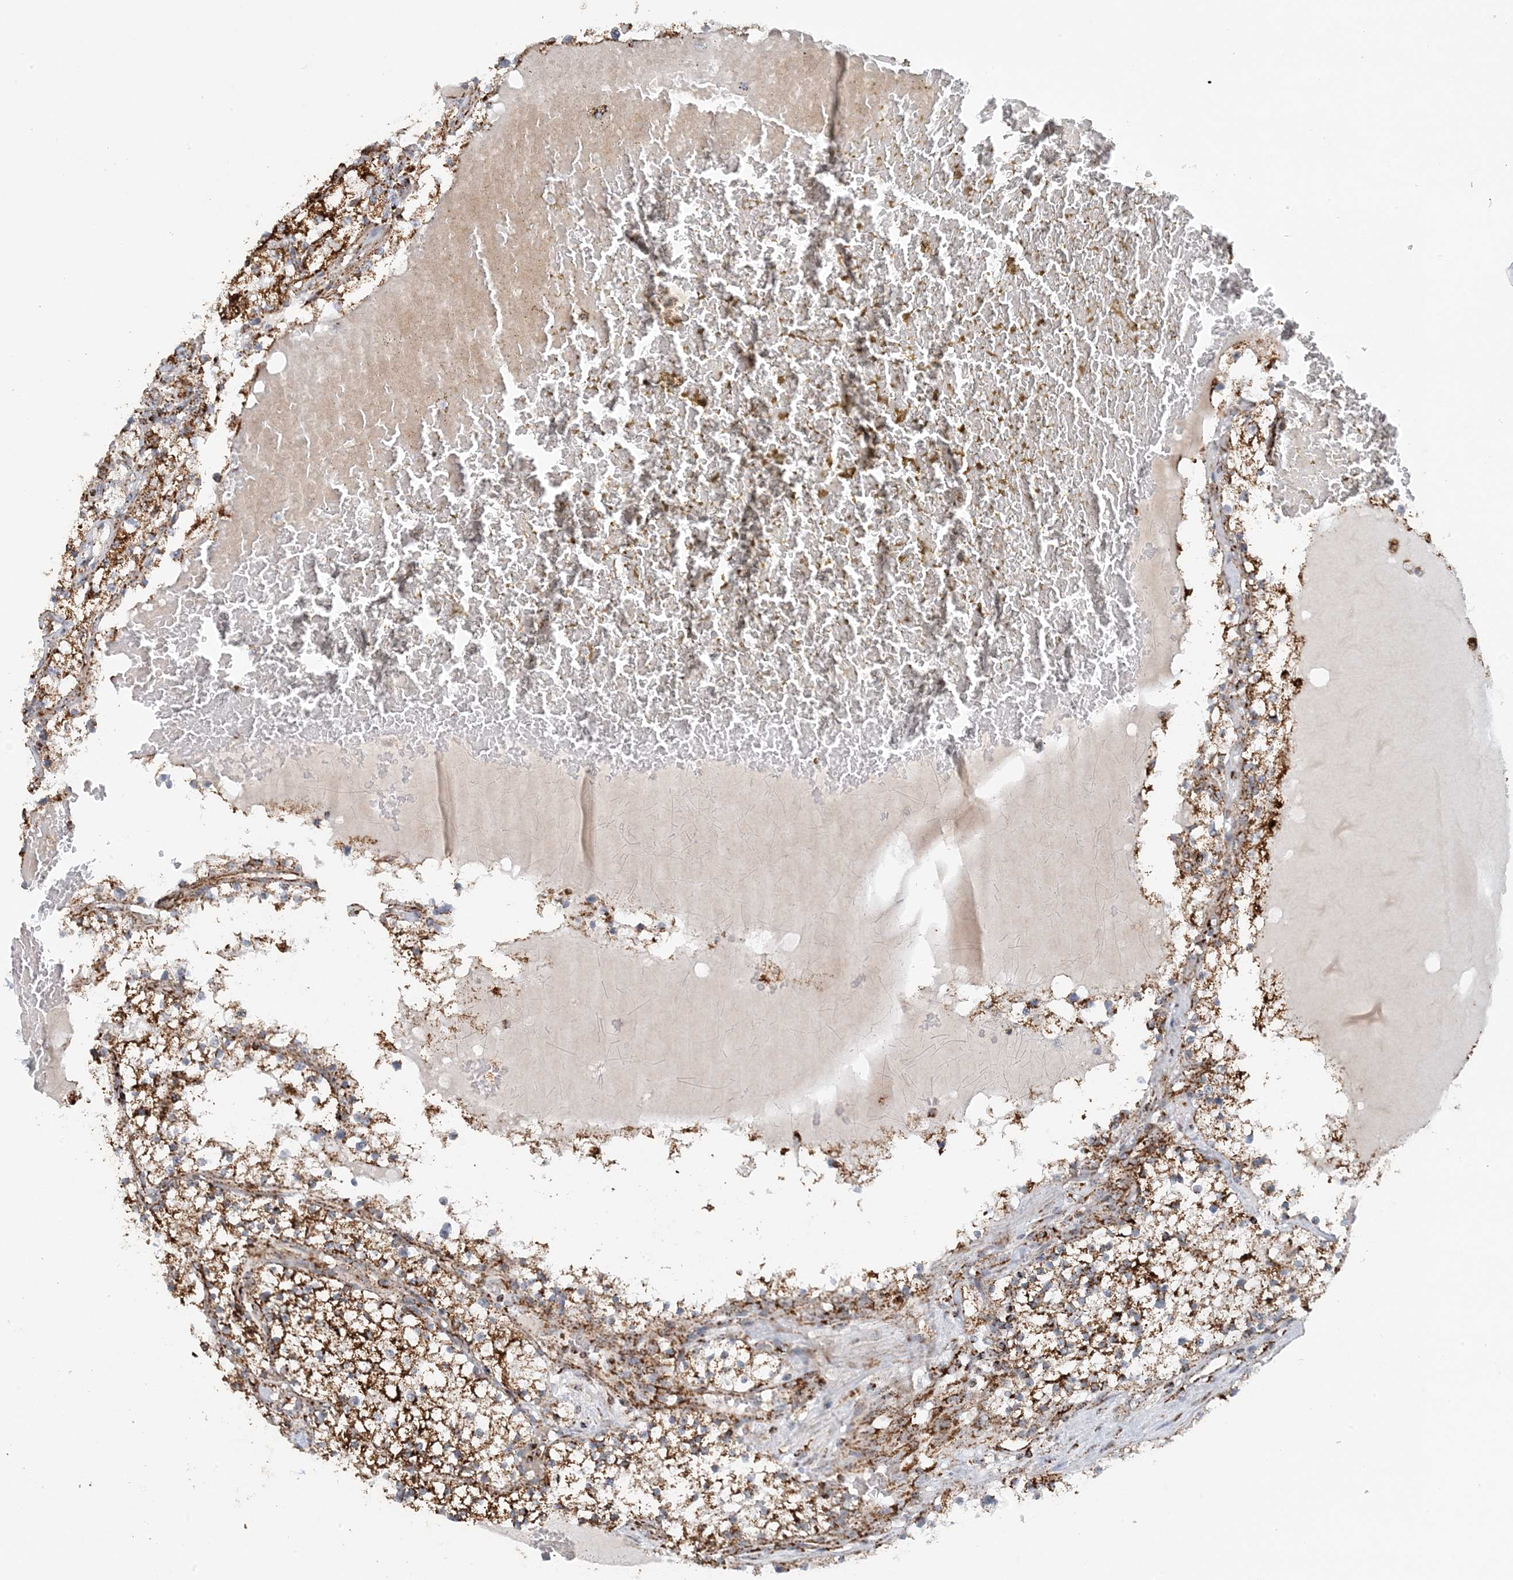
{"staining": {"intensity": "strong", "quantity": ">75%", "location": "cytoplasmic/membranous"}, "tissue": "renal cancer", "cell_type": "Tumor cells", "image_type": "cancer", "snomed": [{"axis": "morphology", "description": "Normal tissue, NOS"}, {"axis": "morphology", "description": "Adenocarcinoma, NOS"}, {"axis": "topography", "description": "Kidney"}], "caption": "Renal cancer stained for a protein shows strong cytoplasmic/membranous positivity in tumor cells.", "gene": "MAN1A1", "patient": {"sex": "male", "age": 68}}